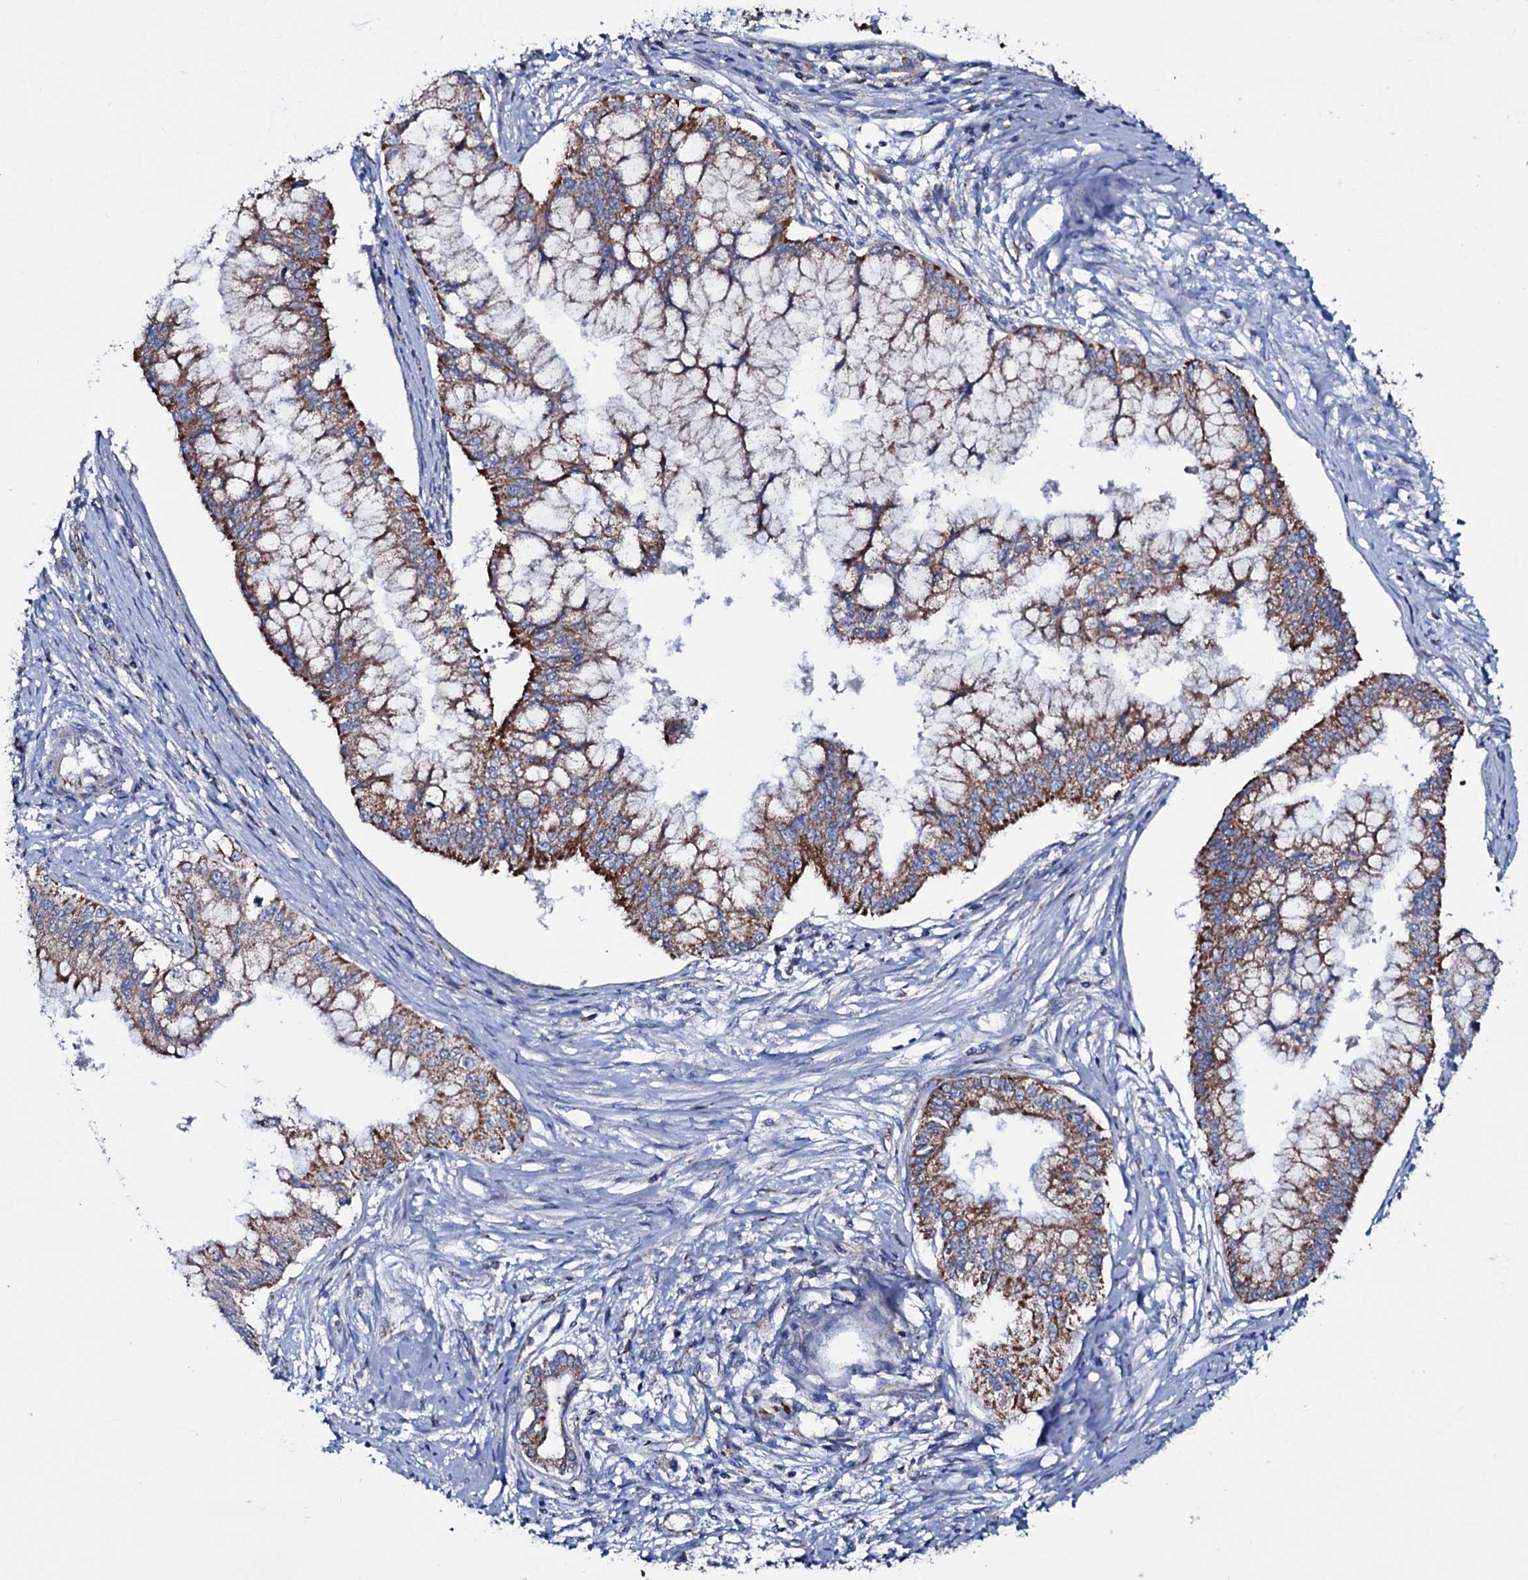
{"staining": {"intensity": "moderate", "quantity": ">75%", "location": "cytoplasmic/membranous"}, "tissue": "pancreatic cancer", "cell_type": "Tumor cells", "image_type": "cancer", "snomed": [{"axis": "morphology", "description": "Adenocarcinoma, NOS"}, {"axis": "topography", "description": "Pancreas"}], "caption": "DAB immunohistochemical staining of human pancreatic cancer (adenocarcinoma) displays moderate cytoplasmic/membranous protein staining in approximately >75% of tumor cells. (brown staining indicates protein expression, while blue staining denotes nuclei).", "gene": "MRPS35", "patient": {"sex": "male", "age": 46}}